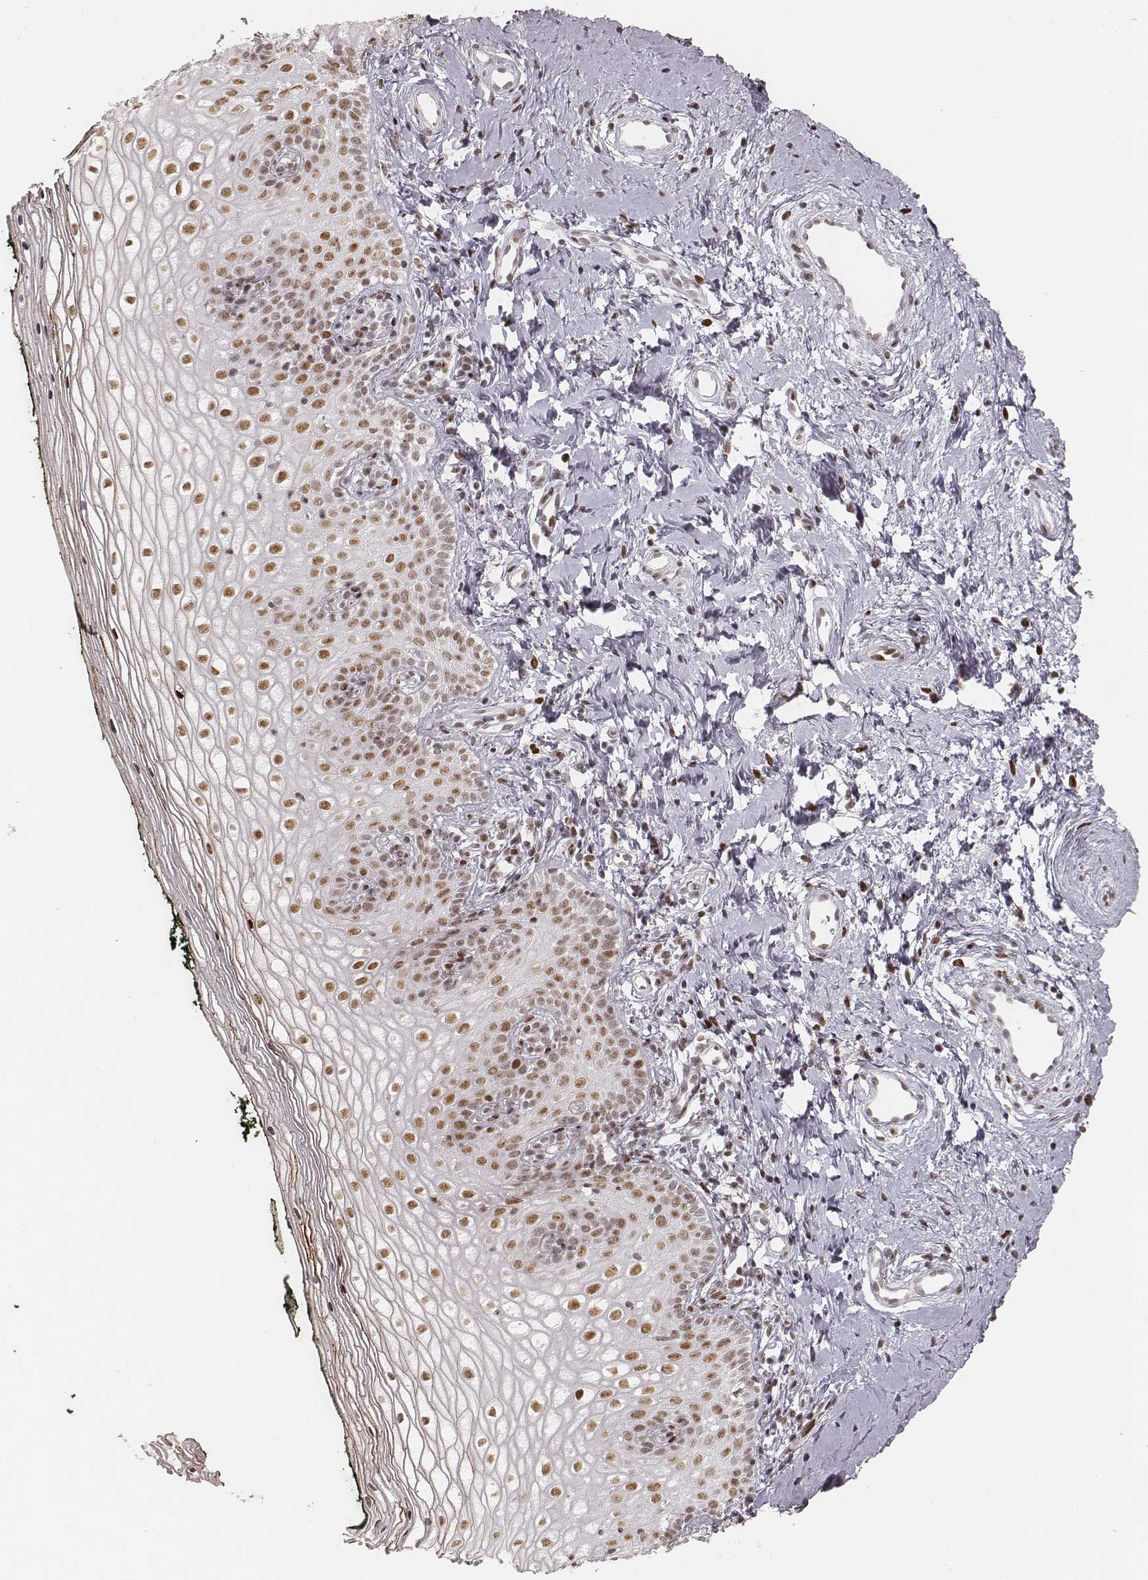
{"staining": {"intensity": "moderate", "quantity": ">75%", "location": "nuclear"}, "tissue": "vagina", "cell_type": "Squamous epithelial cells", "image_type": "normal", "snomed": [{"axis": "morphology", "description": "Normal tissue, NOS"}, {"axis": "topography", "description": "Vagina"}], "caption": "Vagina stained with a brown dye shows moderate nuclear positive positivity in approximately >75% of squamous epithelial cells.", "gene": "HNRNPC", "patient": {"sex": "female", "age": 47}}